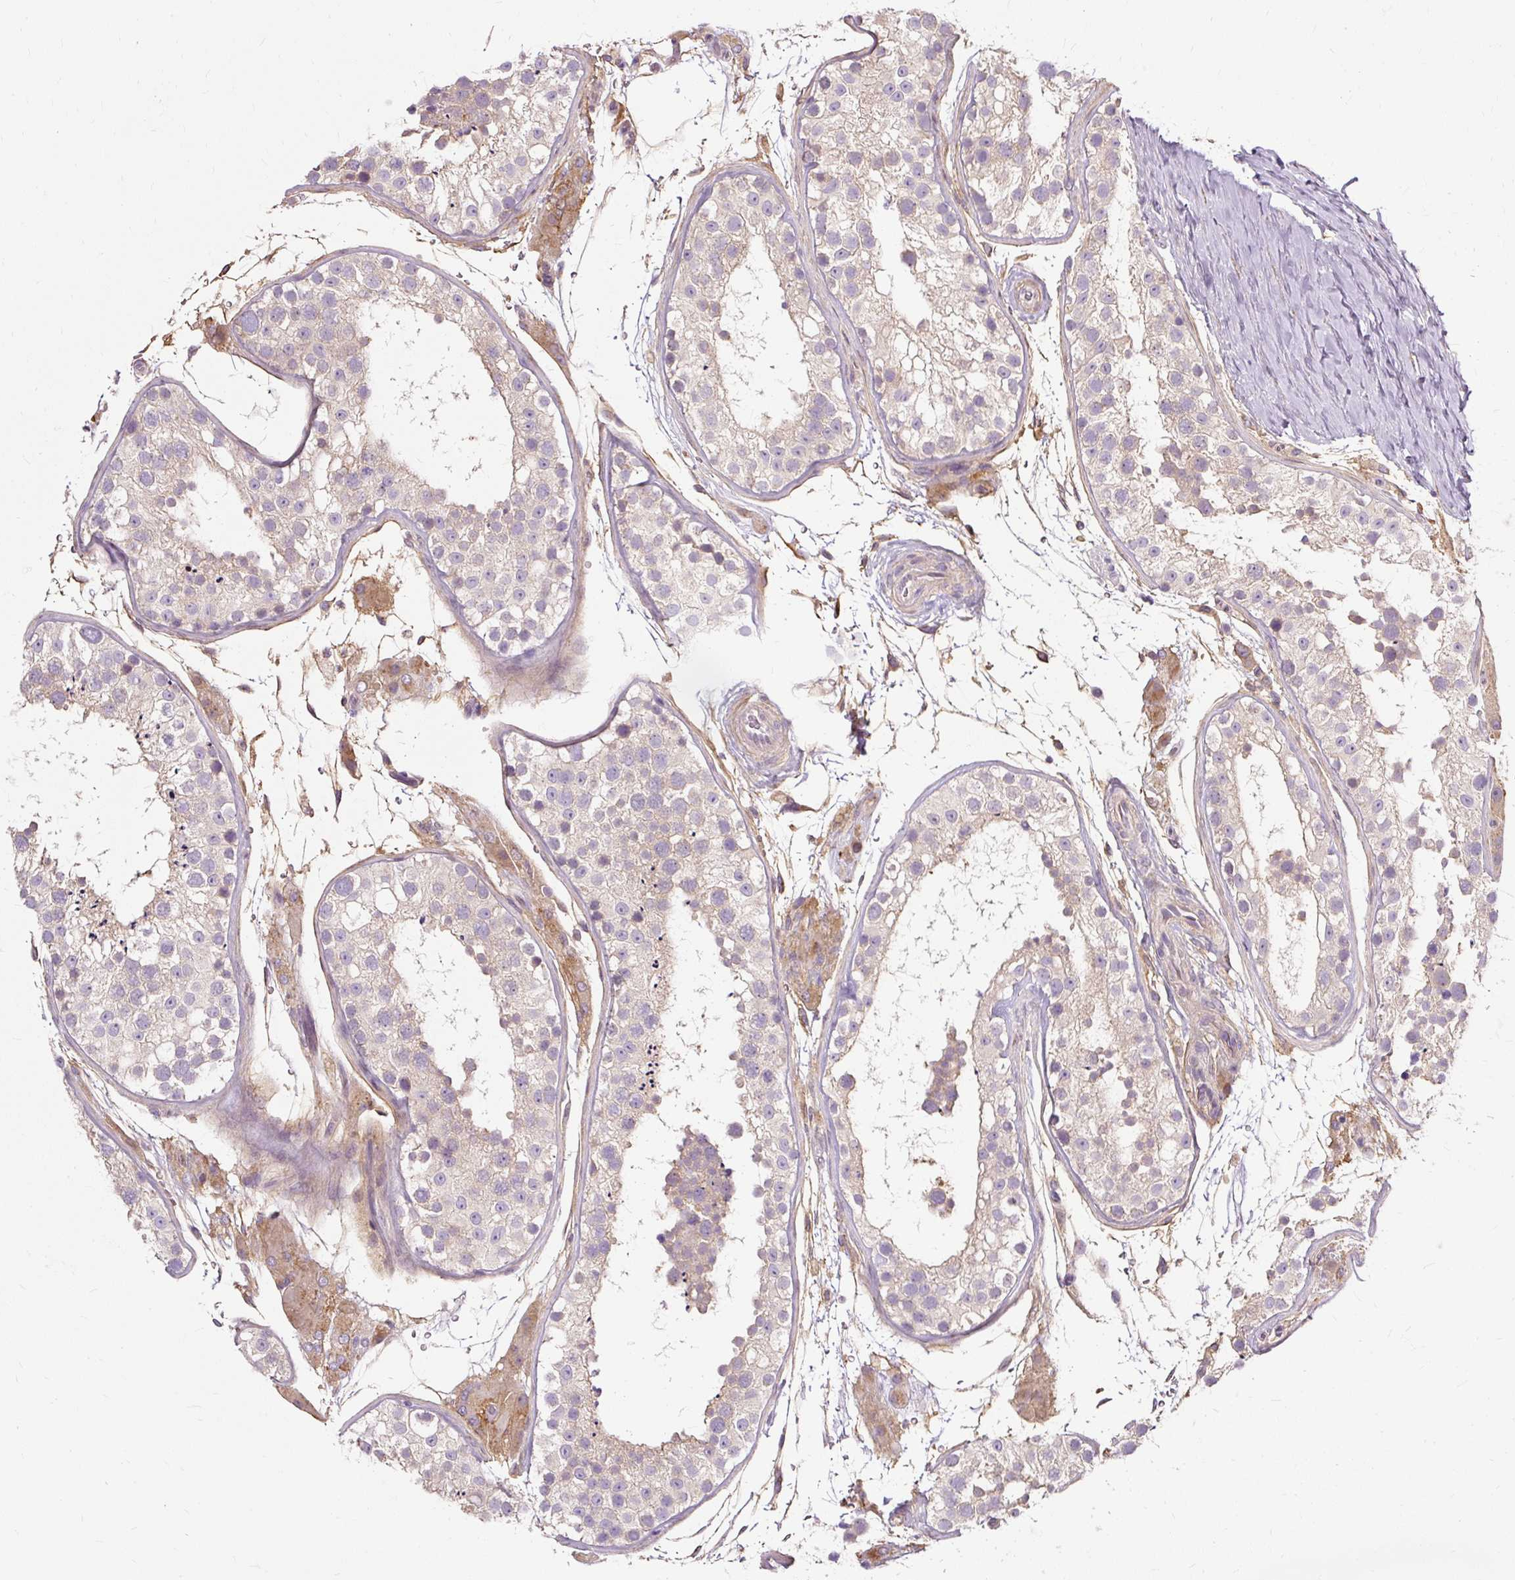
{"staining": {"intensity": "negative", "quantity": "none", "location": "none"}, "tissue": "testis", "cell_type": "Cells in seminiferous ducts", "image_type": "normal", "snomed": [{"axis": "morphology", "description": "Normal tissue, NOS"}, {"axis": "topography", "description": "Testis"}], "caption": "Testis was stained to show a protein in brown. There is no significant staining in cells in seminiferous ducts. The staining is performed using DAB brown chromogen with nuclei counter-stained in using hematoxylin.", "gene": "TSPAN8", "patient": {"sex": "male", "age": 26}}